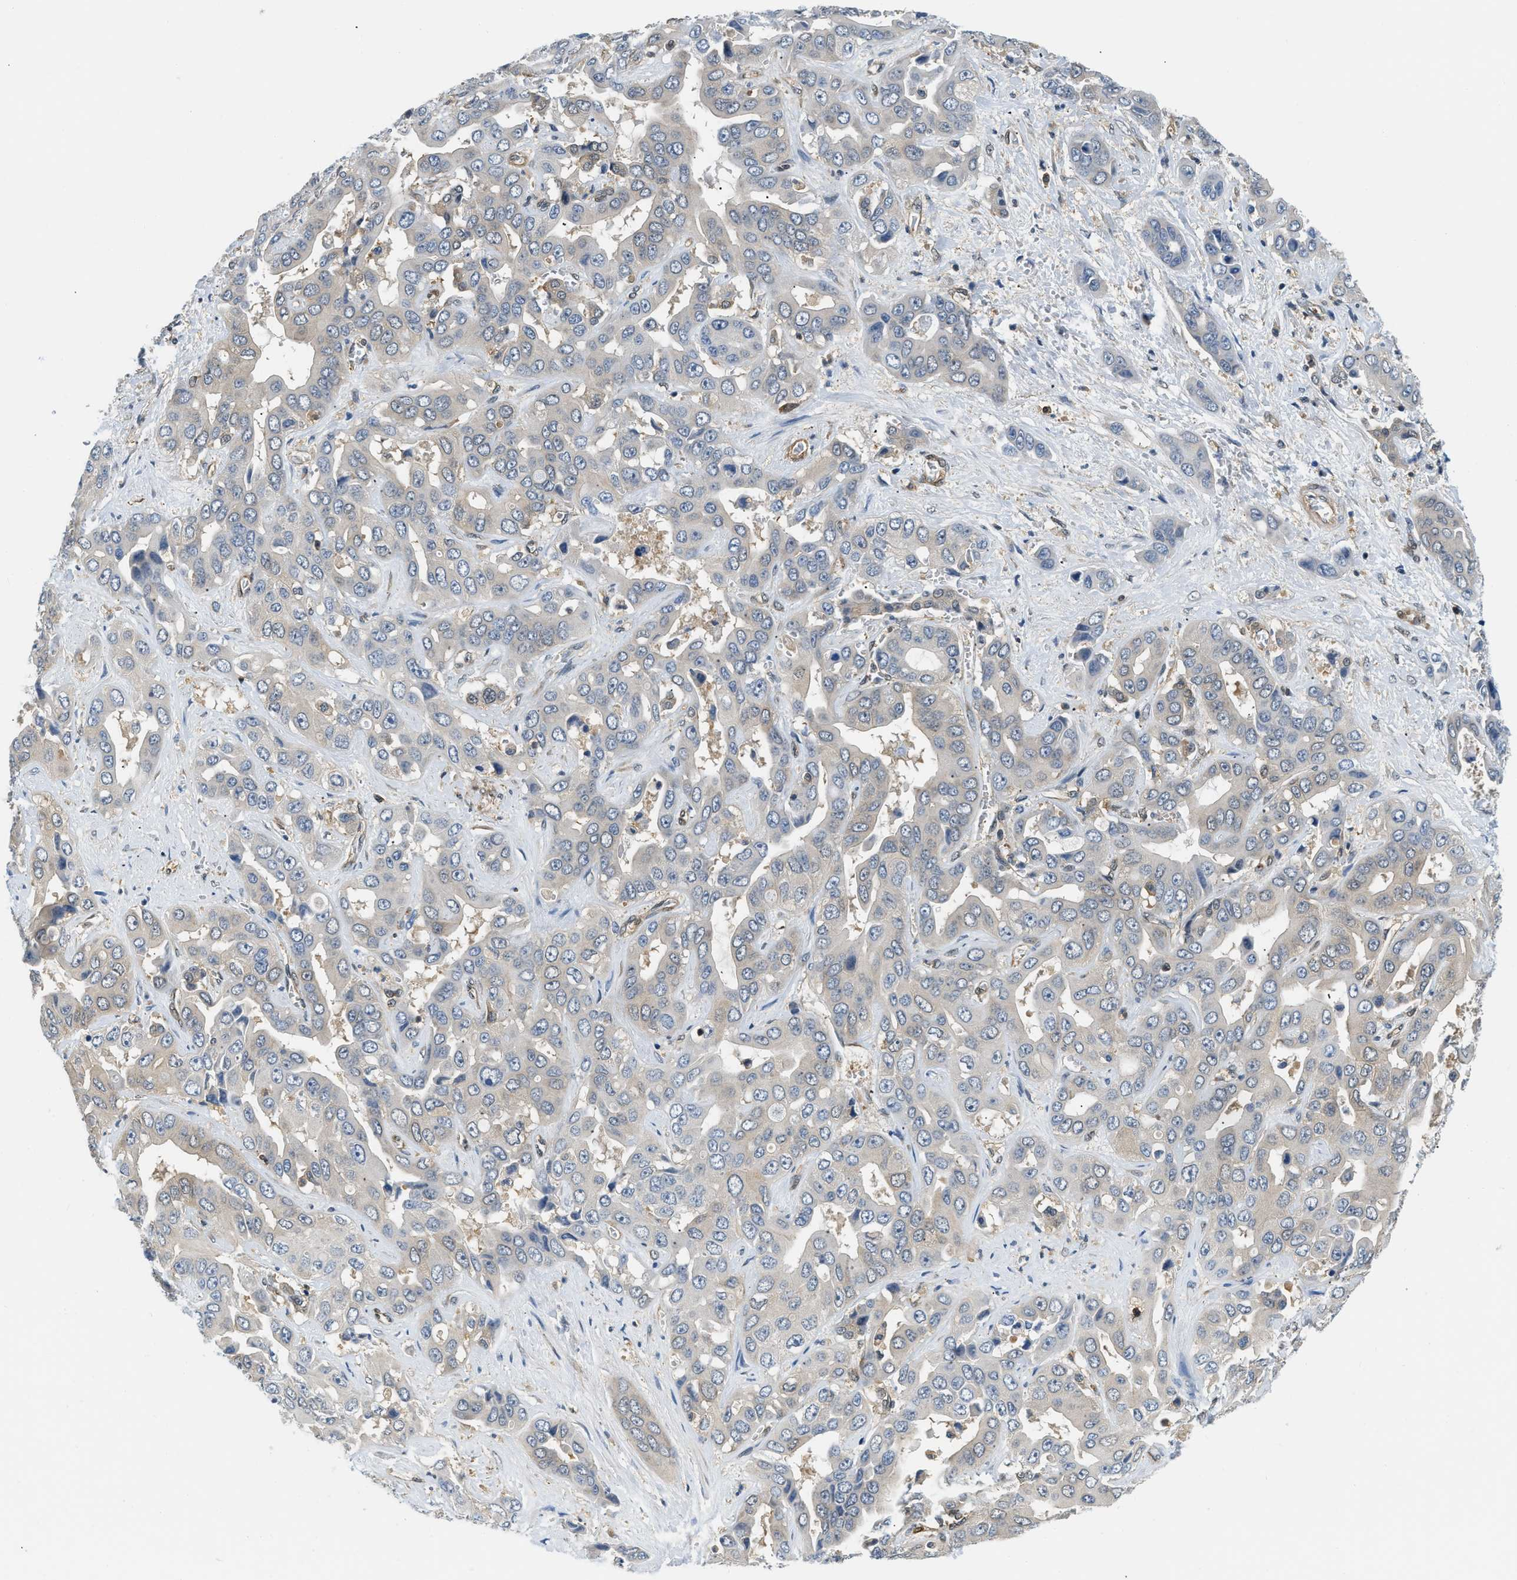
{"staining": {"intensity": "negative", "quantity": "none", "location": "none"}, "tissue": "liver cancer", "cell_type": "Tumor cells", "image_type": "cancer", "snomed": [{"axis": "morphology", "description": "Cholangiocarcinoma"}, {"axis": "topography", "description": "Liver"}], "caption": "Immunohistochemistry micrograph of human liver cancer (cholangiocarcinoma) stained for a protein (brown), which reveals no staining in tumor cells.", "gene": "EIF4EBP2", "patient": {"sex": "female", "age": 52}}